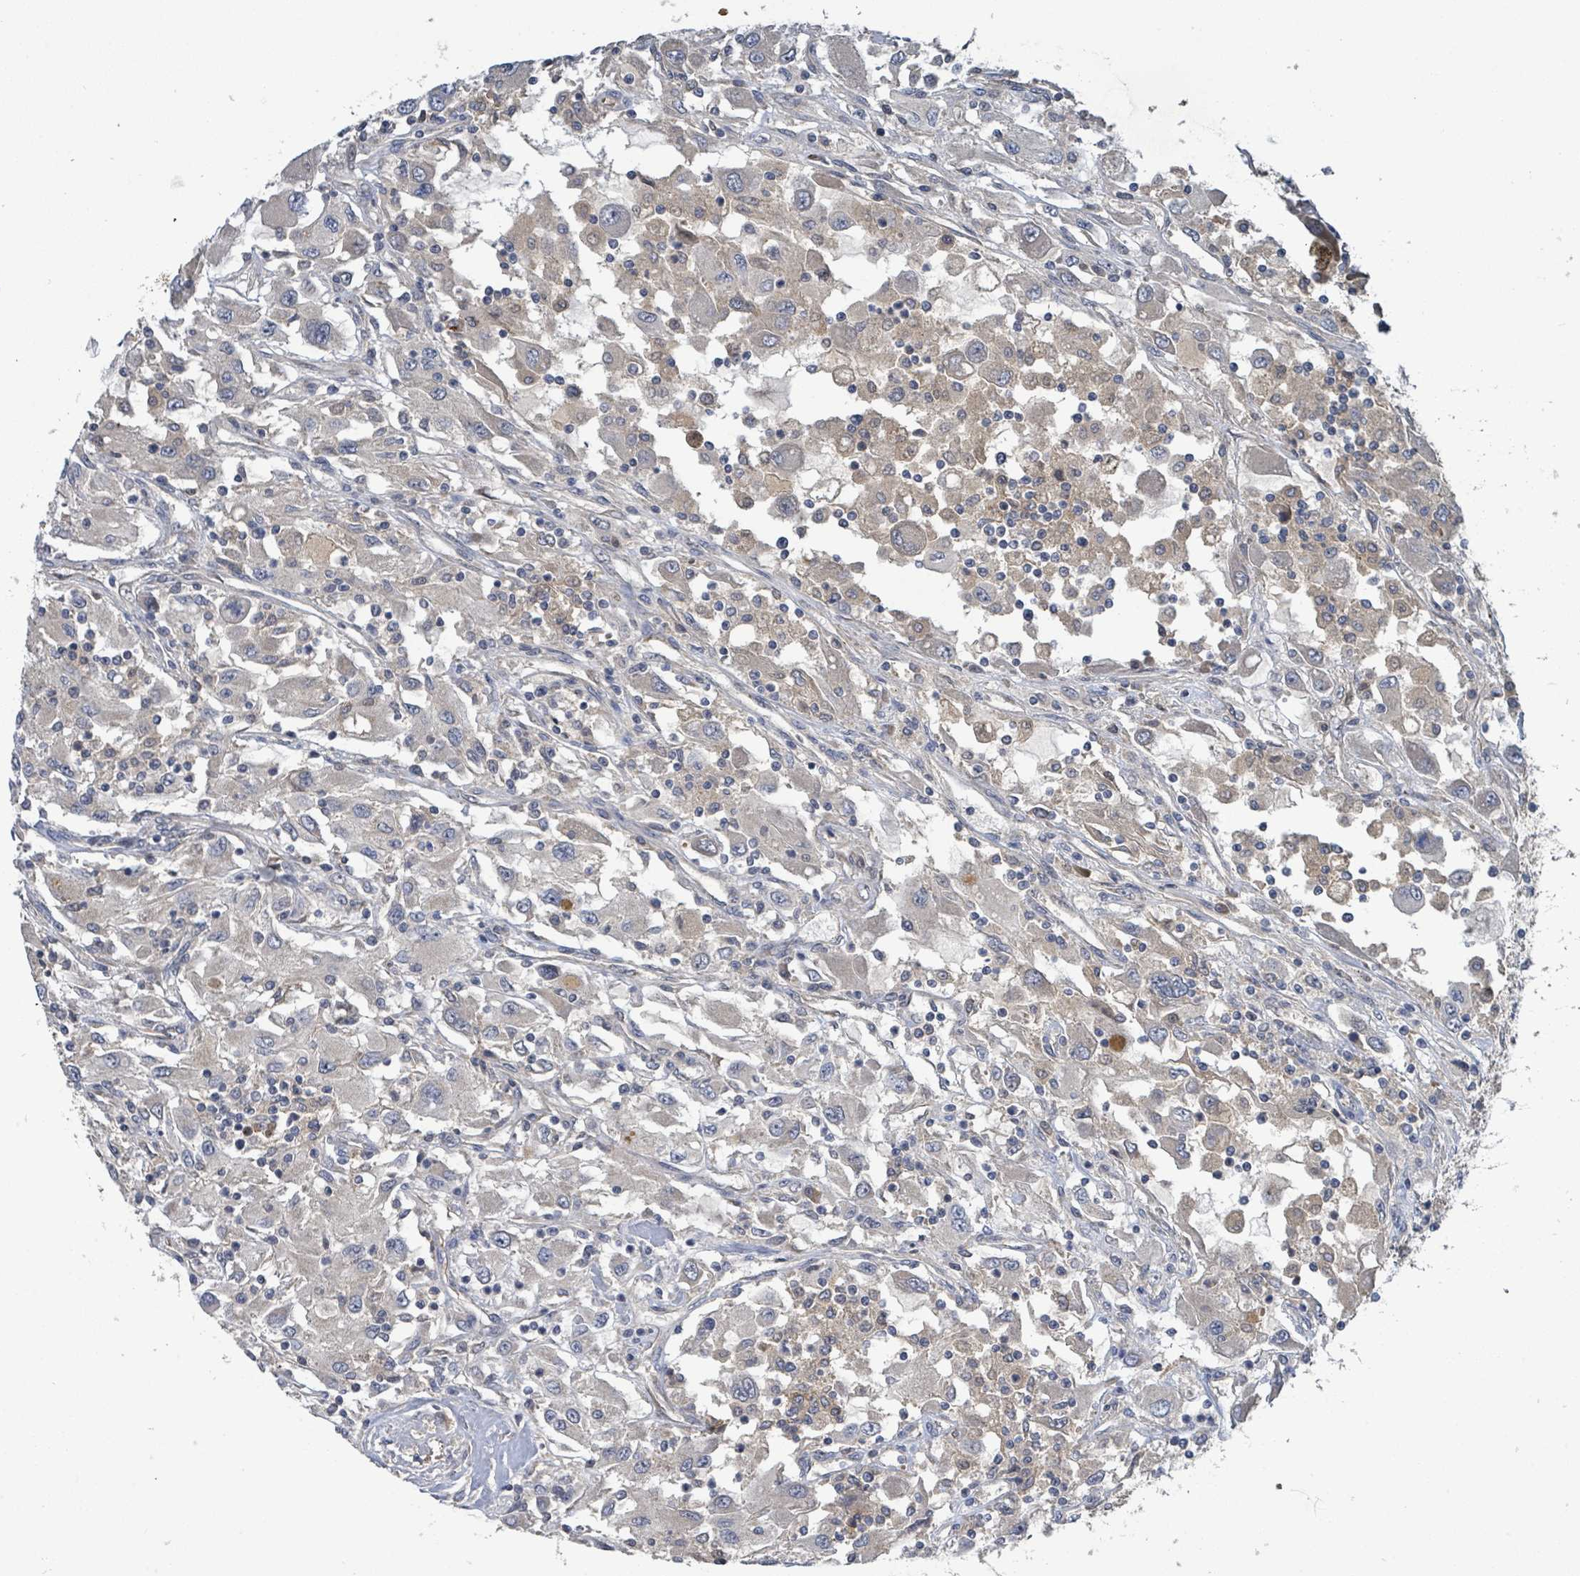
{"staining": {"intensity": "weak", "quantity": "<25%", "location": "cytoplasmic/membranous"}, "tissue": "renal cancer", "cell_type": "Tumor cells", "image_type": "cancer", "snomed": [{"axis": "morphology", "description": "Adenocarcinoma, NOS"}, {"axis": "topography", "description": "Kidney"}], "caption": "Tumor cells are negative for brown protein staining in adenocarcinoma (renal). The staining is performed using DAB (3,3'-diaminobenzidine) brown chromogen with nuclei counter-stained in using hematoxylin.", "gene": "CCDC121", "patient": {"sex": "female", "age": 67}}